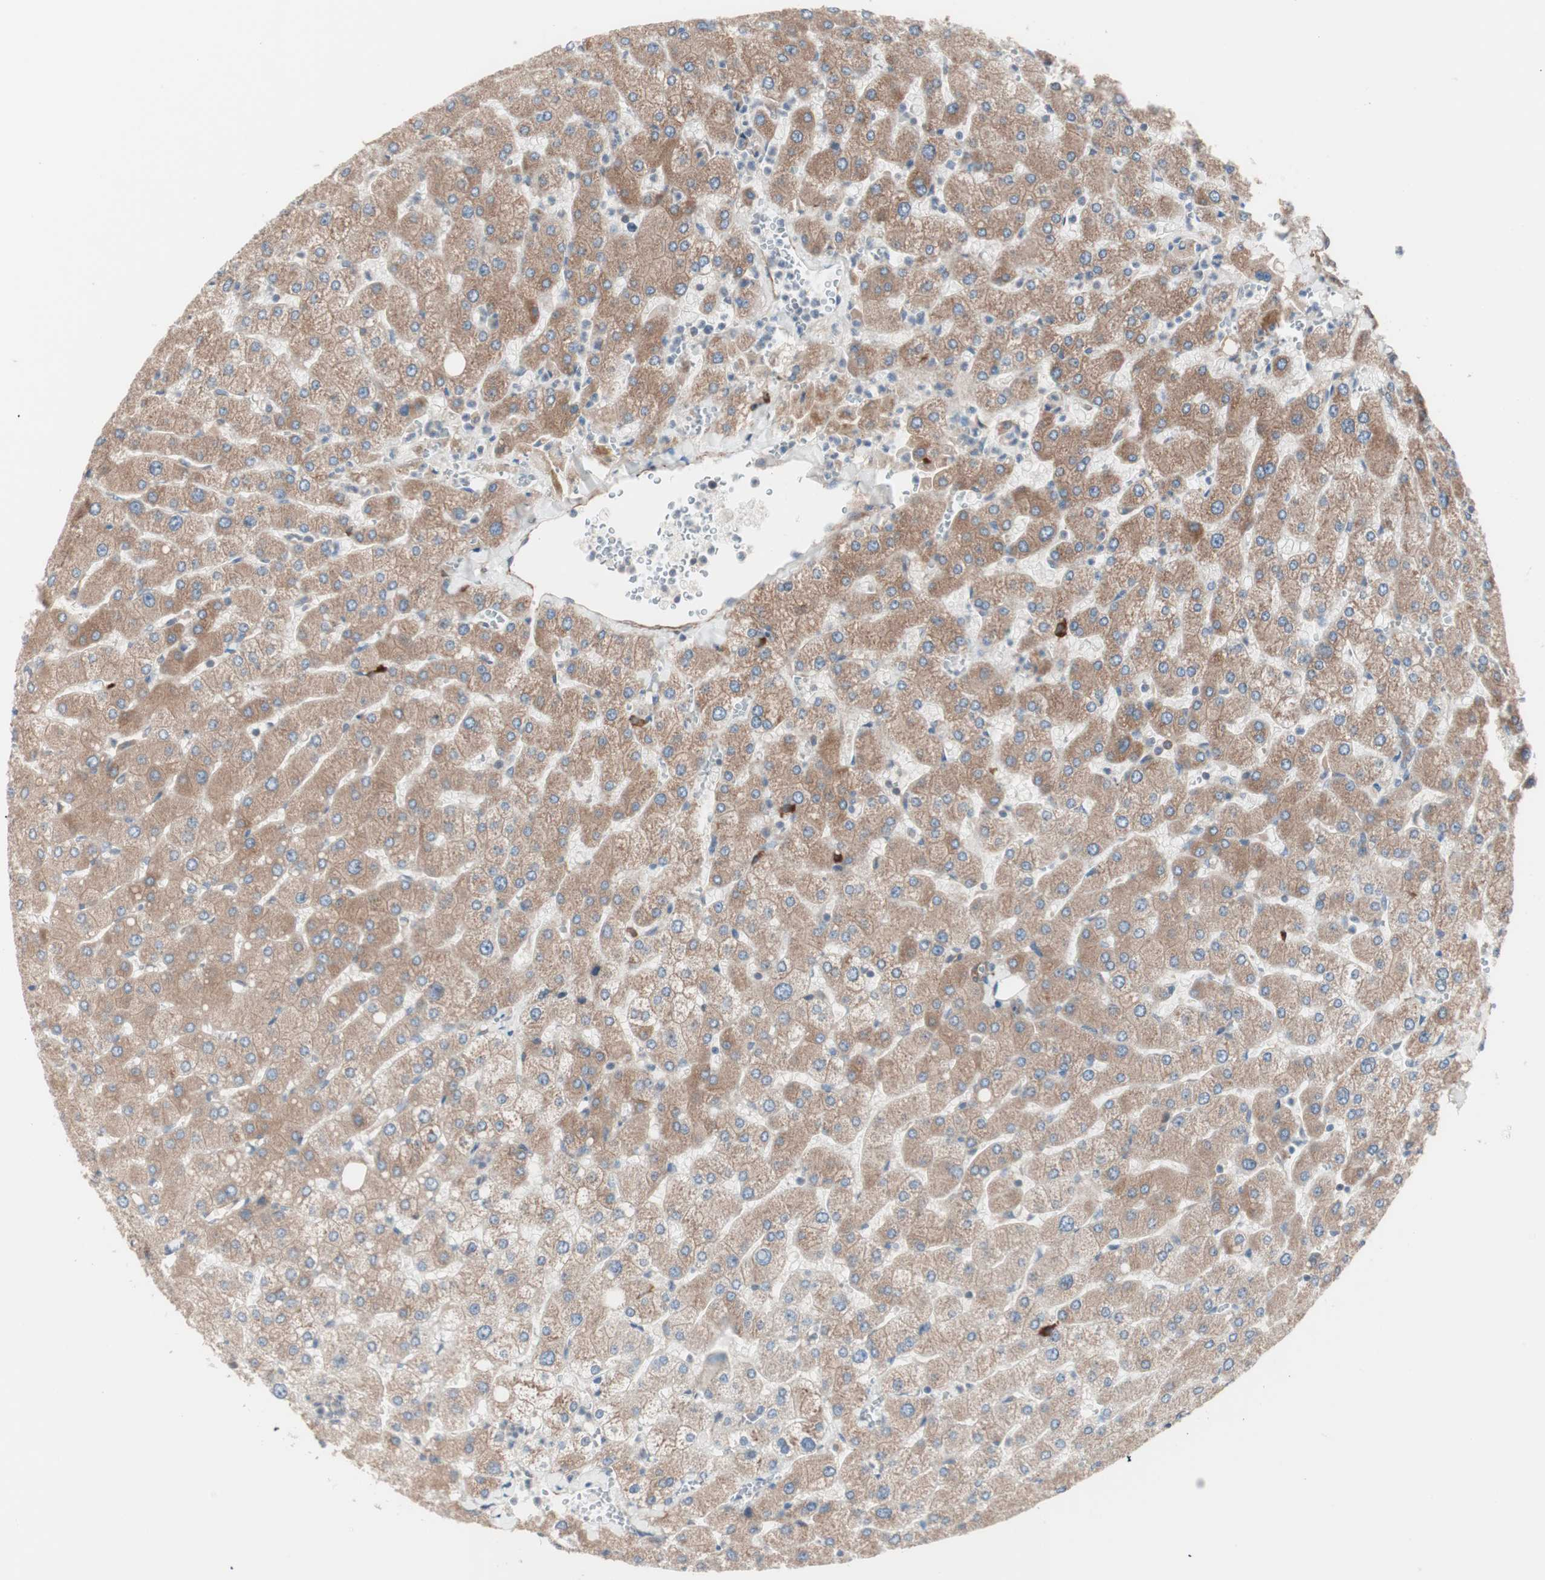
{"staining": {"intensity": "moderate", "quantity": ">75%", "location": "cytoplasmic/membranous"}, "tissue": "liver", "cell_type": "Cholangiocytes", "image_type": "normal", "snomed": [{"axis": "morphology", "description": "Normal tissue, NOS"}, {"axis": "topography", "description": "Liver"}], "caption": "The micrograph shows staining of normal liver, revealing moderate cytoplasmic/membranous protein expression (brown color) within cholangiocytes.", "gene": "ALG5", "patient": {"sex": "male", "age": 55}}